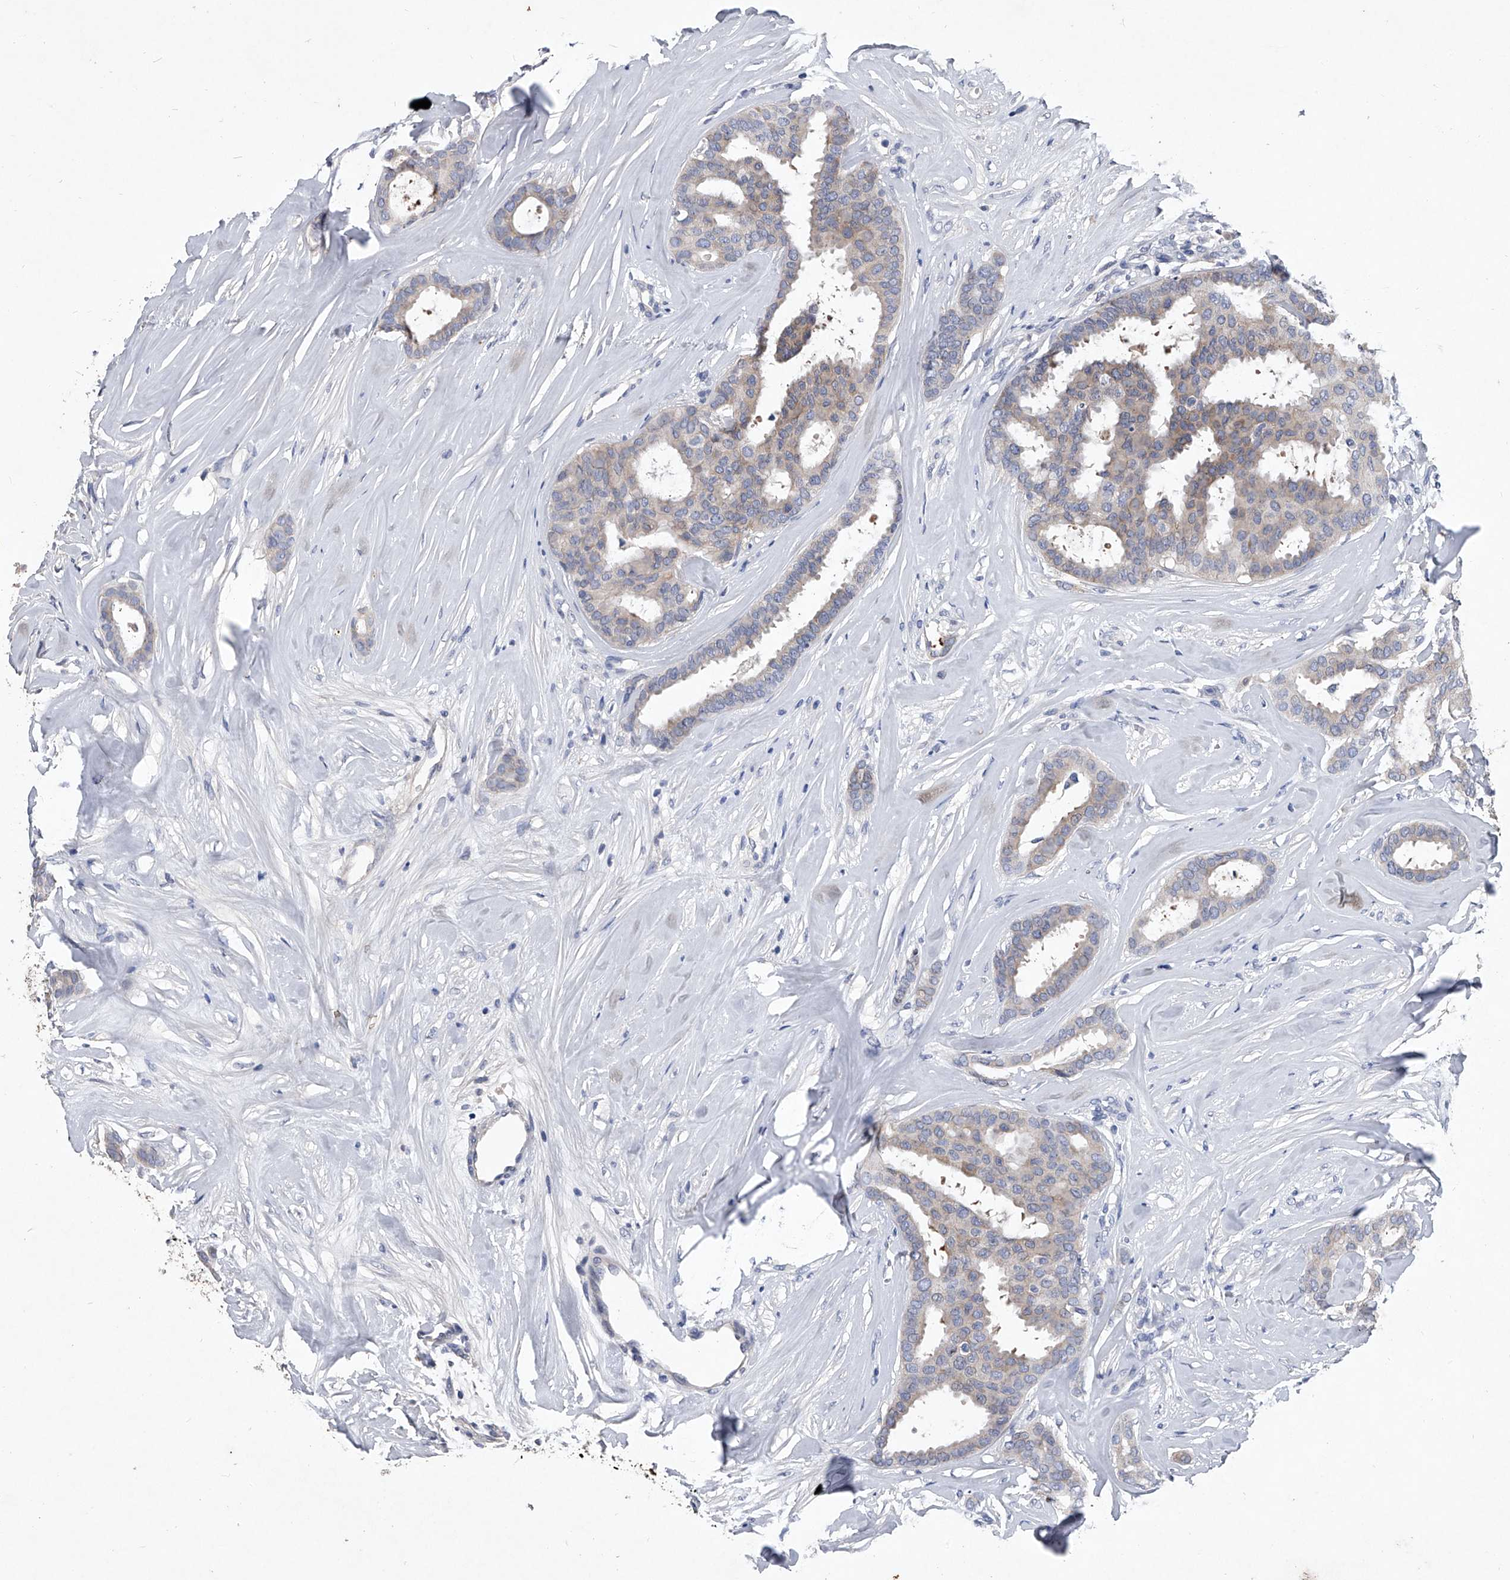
{"staining": {"intensity": "weak", "quantity": "<25%", "location": "cytoplasmic/membranous"}, "tissue": "breast cancer", "cell_type": "Tumor cells", "image_type": "cancer", "snomed": [{"axis": "morphology", "description": "Duct carcinoma"}, {"axis": "topography", "description": "Breast"}], "caption": "This is an immunohistochemistry (IHC) image of human intraductal carcinoma (breast). There is no staining in tumor cells.", "gene": "C5", "patient": {"sex": "female", "age": 75}}